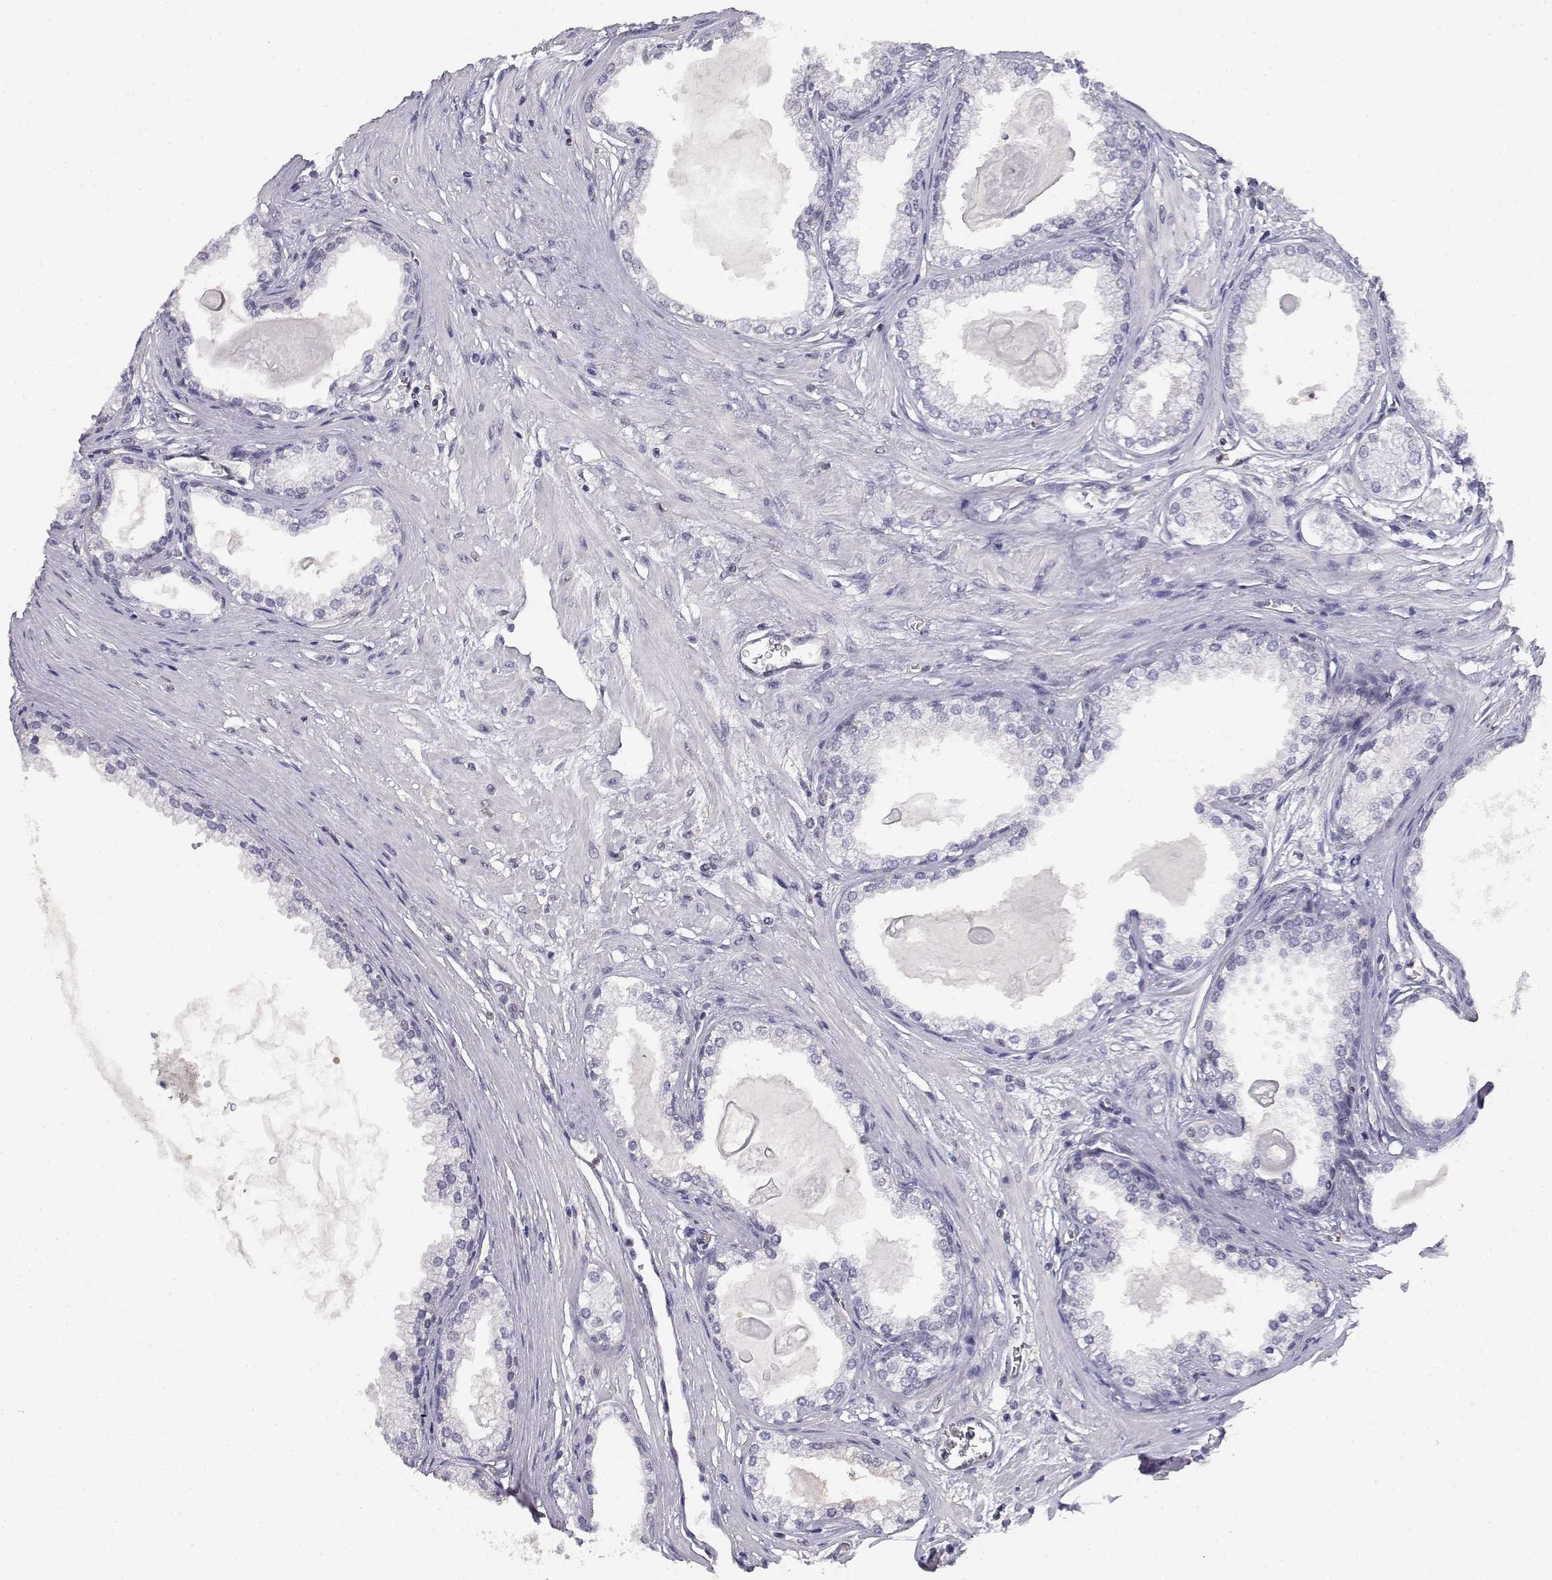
{"staining": {"intensity": "negative", "quantity": "none", "location": "none"}, "tissue": "prostate cancer", "cell_type": "Tumor cells", "image_type": "cancer", "snomed": [{"axis": "morphology", "description": "Normal tissue, NOS"}, {"axis": "morphology", "description": "Adenocarcinoma, High grade"}, {"axis": "topography", "description": "Prostate"}], "caption": "The immunohistochemistry micrograph has no significant positivity in tumor cells of prostate cancer tissue.", "gene": "ADA", "patient": {"sex": "male", "age": 83}}